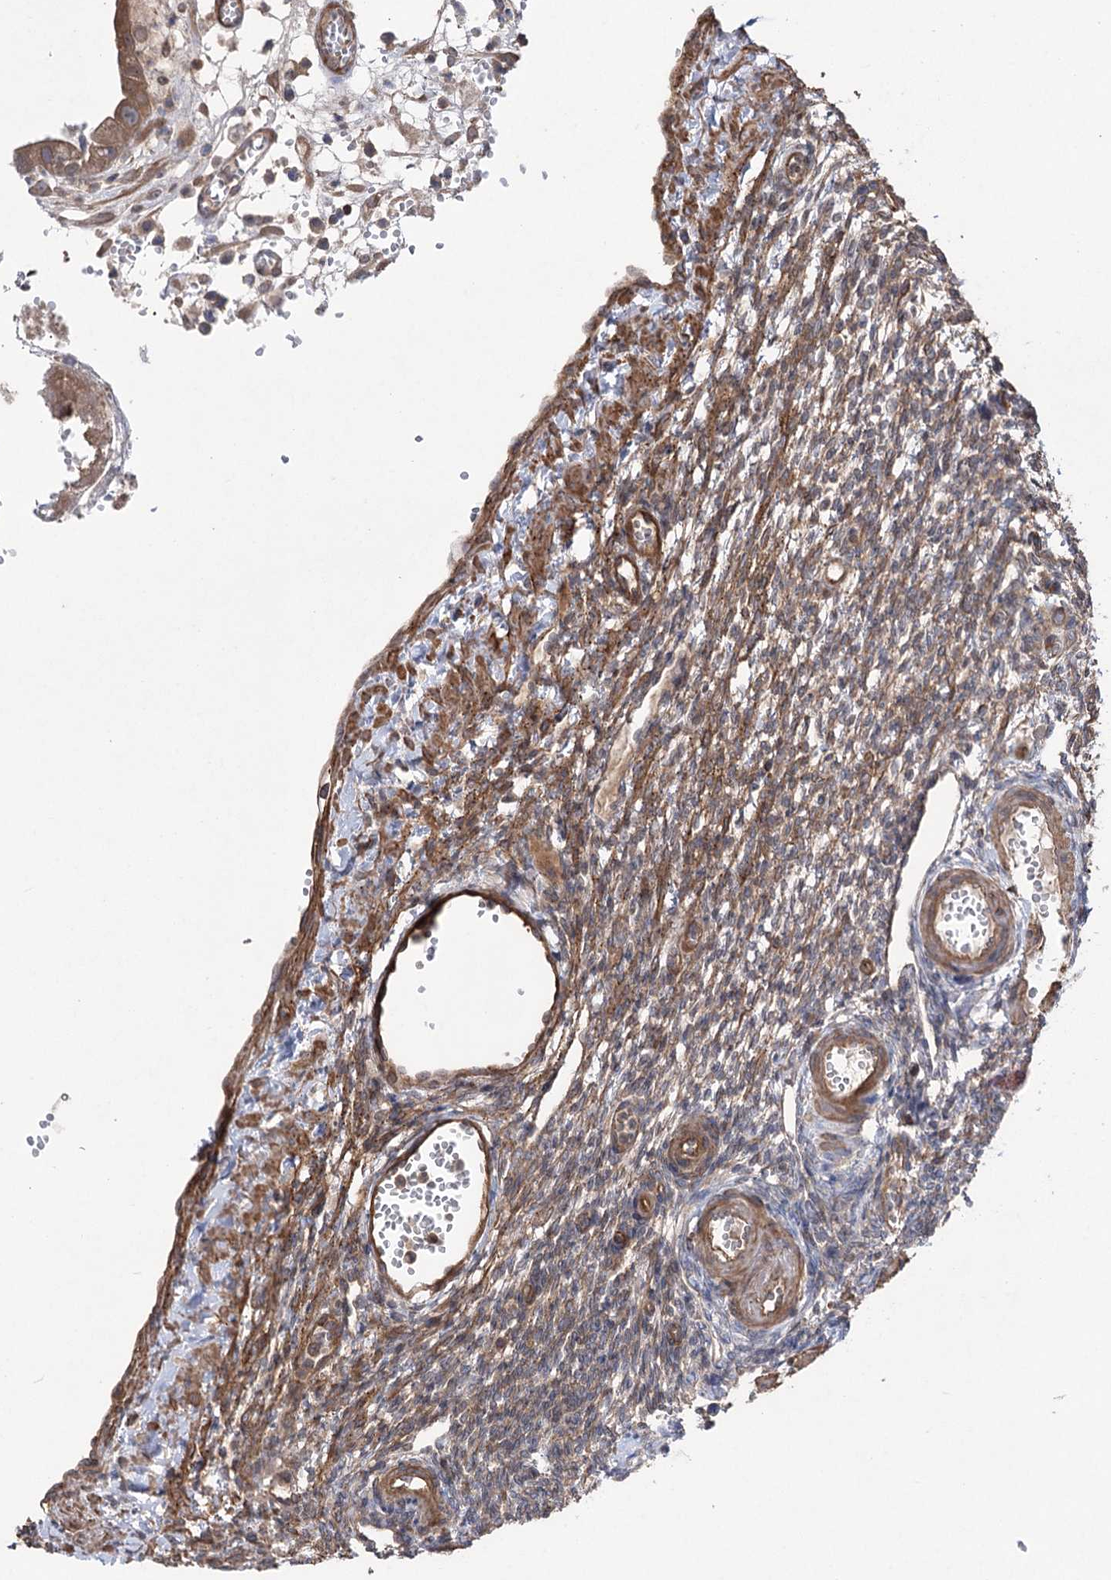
{"staining": {"intensity": "moderate", "quantity": "<25%", "location": "cytoplasmic/membranous"}, "tissue": "ovary", "cell_type": "Ovarian stroma cells", "image_type": "normal", "snomed": [{"axis": "morphology", "description": "Normal tissue, NOS"}, {"axis": "morphology", "description": "Cyst, NOS"}, {"axis": "topography", "description": "Ovary"}], "caption": "Ovary stained for a protein exhibits moderate cytoplasmic/membranous positivity in ovarian stroma cells.", "gene": "LARS2", "patient": {"sex": "female", "age": 33}}